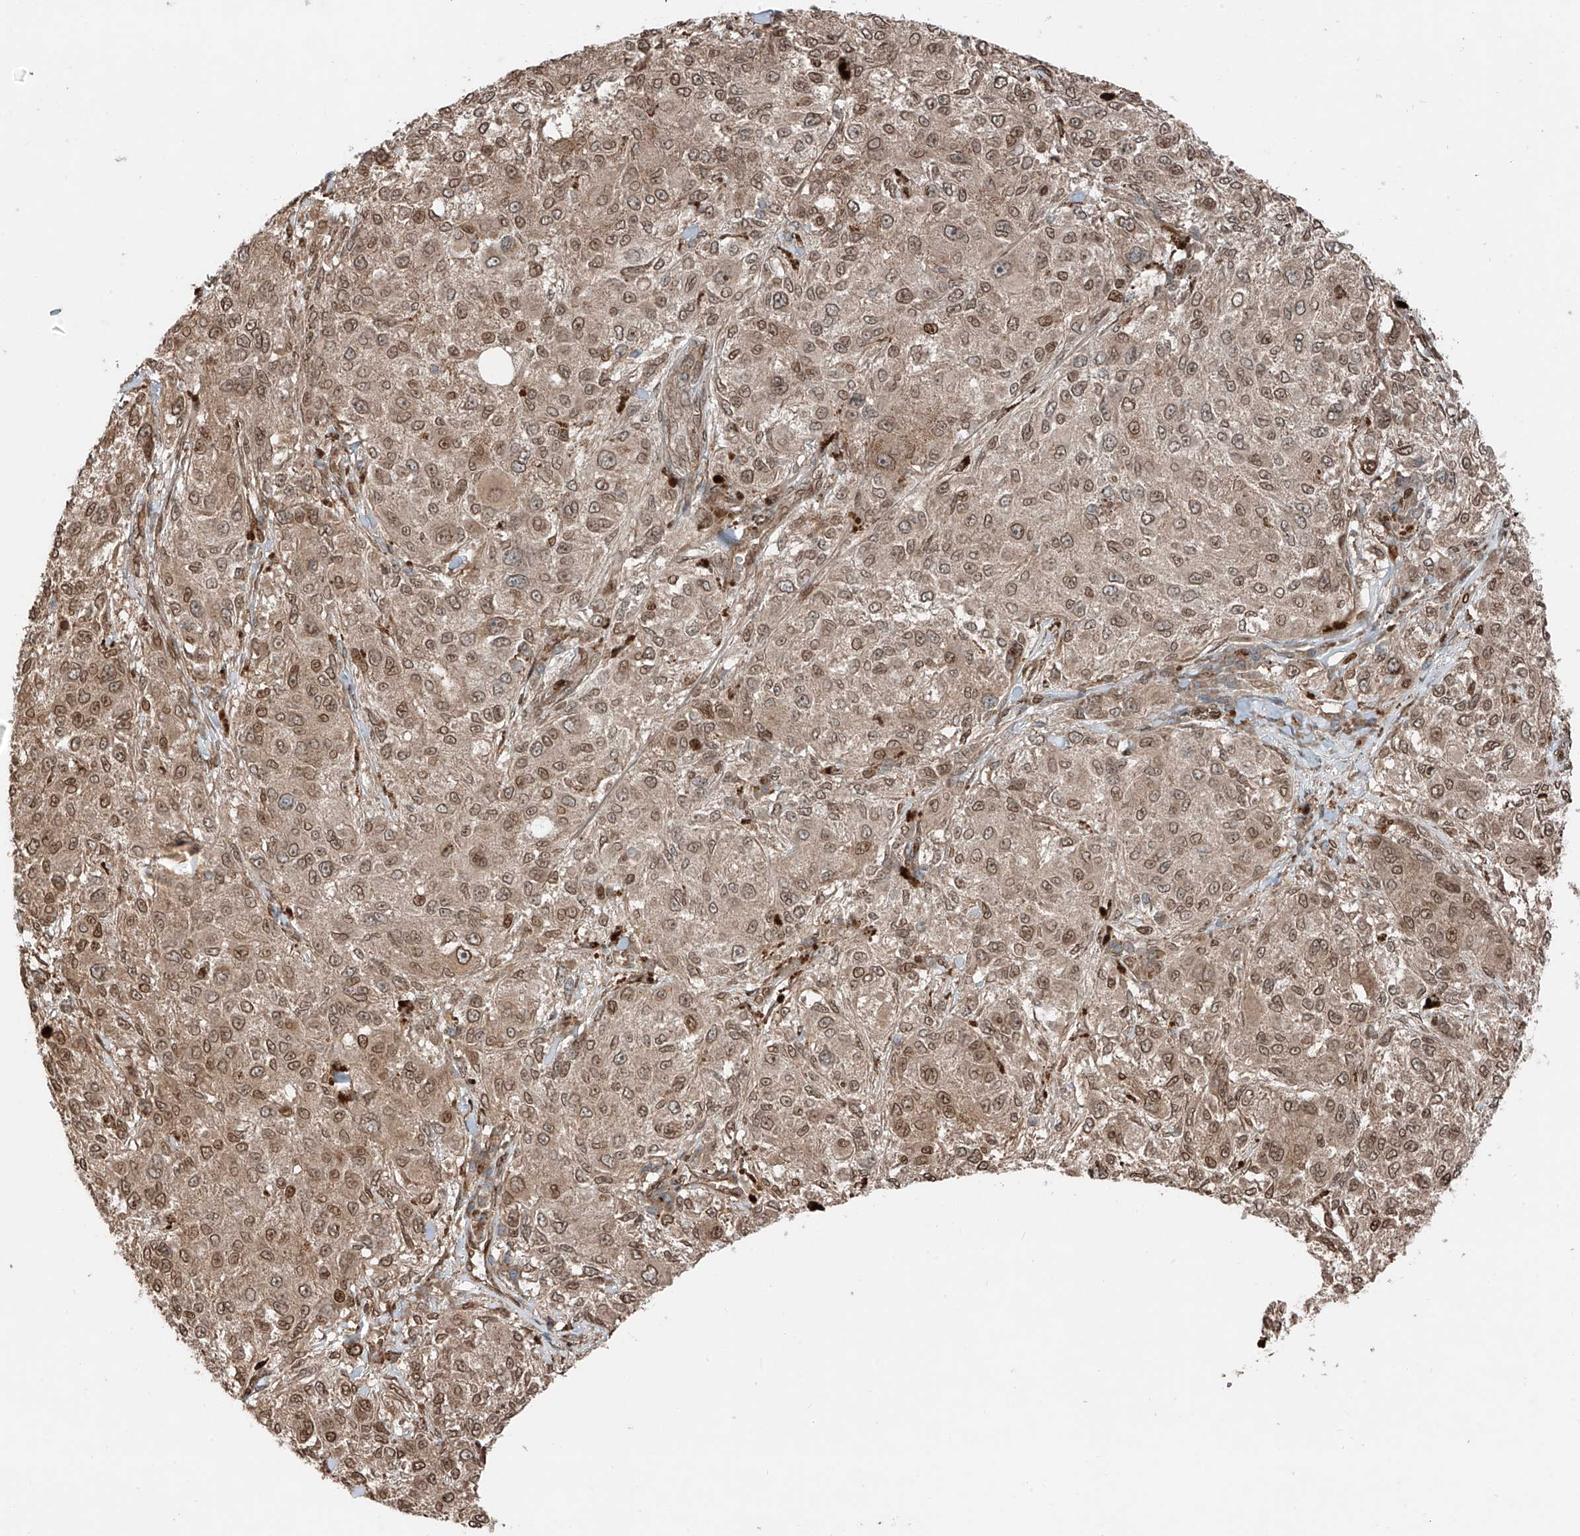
{"staining": {"intensity": "moderate", "quantity": ">75%", "location": "nuclear"}, "tissue": "melanoma", "cell_type": "Tumor cells", "image_type": "cancer", "snomed": [{"axis": "morphology", "description": "Necrosis, NOS"}, {"axis": "morphology", "description": "Malignant melanoma, NOS"}, {"axis": "topography", "description": "Skin"}], "caption": "Immunohistochemical staining of melanoma shows medium levels of moderate nuclear protein staining in approximately >75% of tumor cells. The staining was performed using DAB to visualize the protein expression in brown, while the nuclei were stained in blue with hematoxylin (Magnification: 20x).", "gene": "CEP162", "patient": {"sex": "female", "age": 87}}